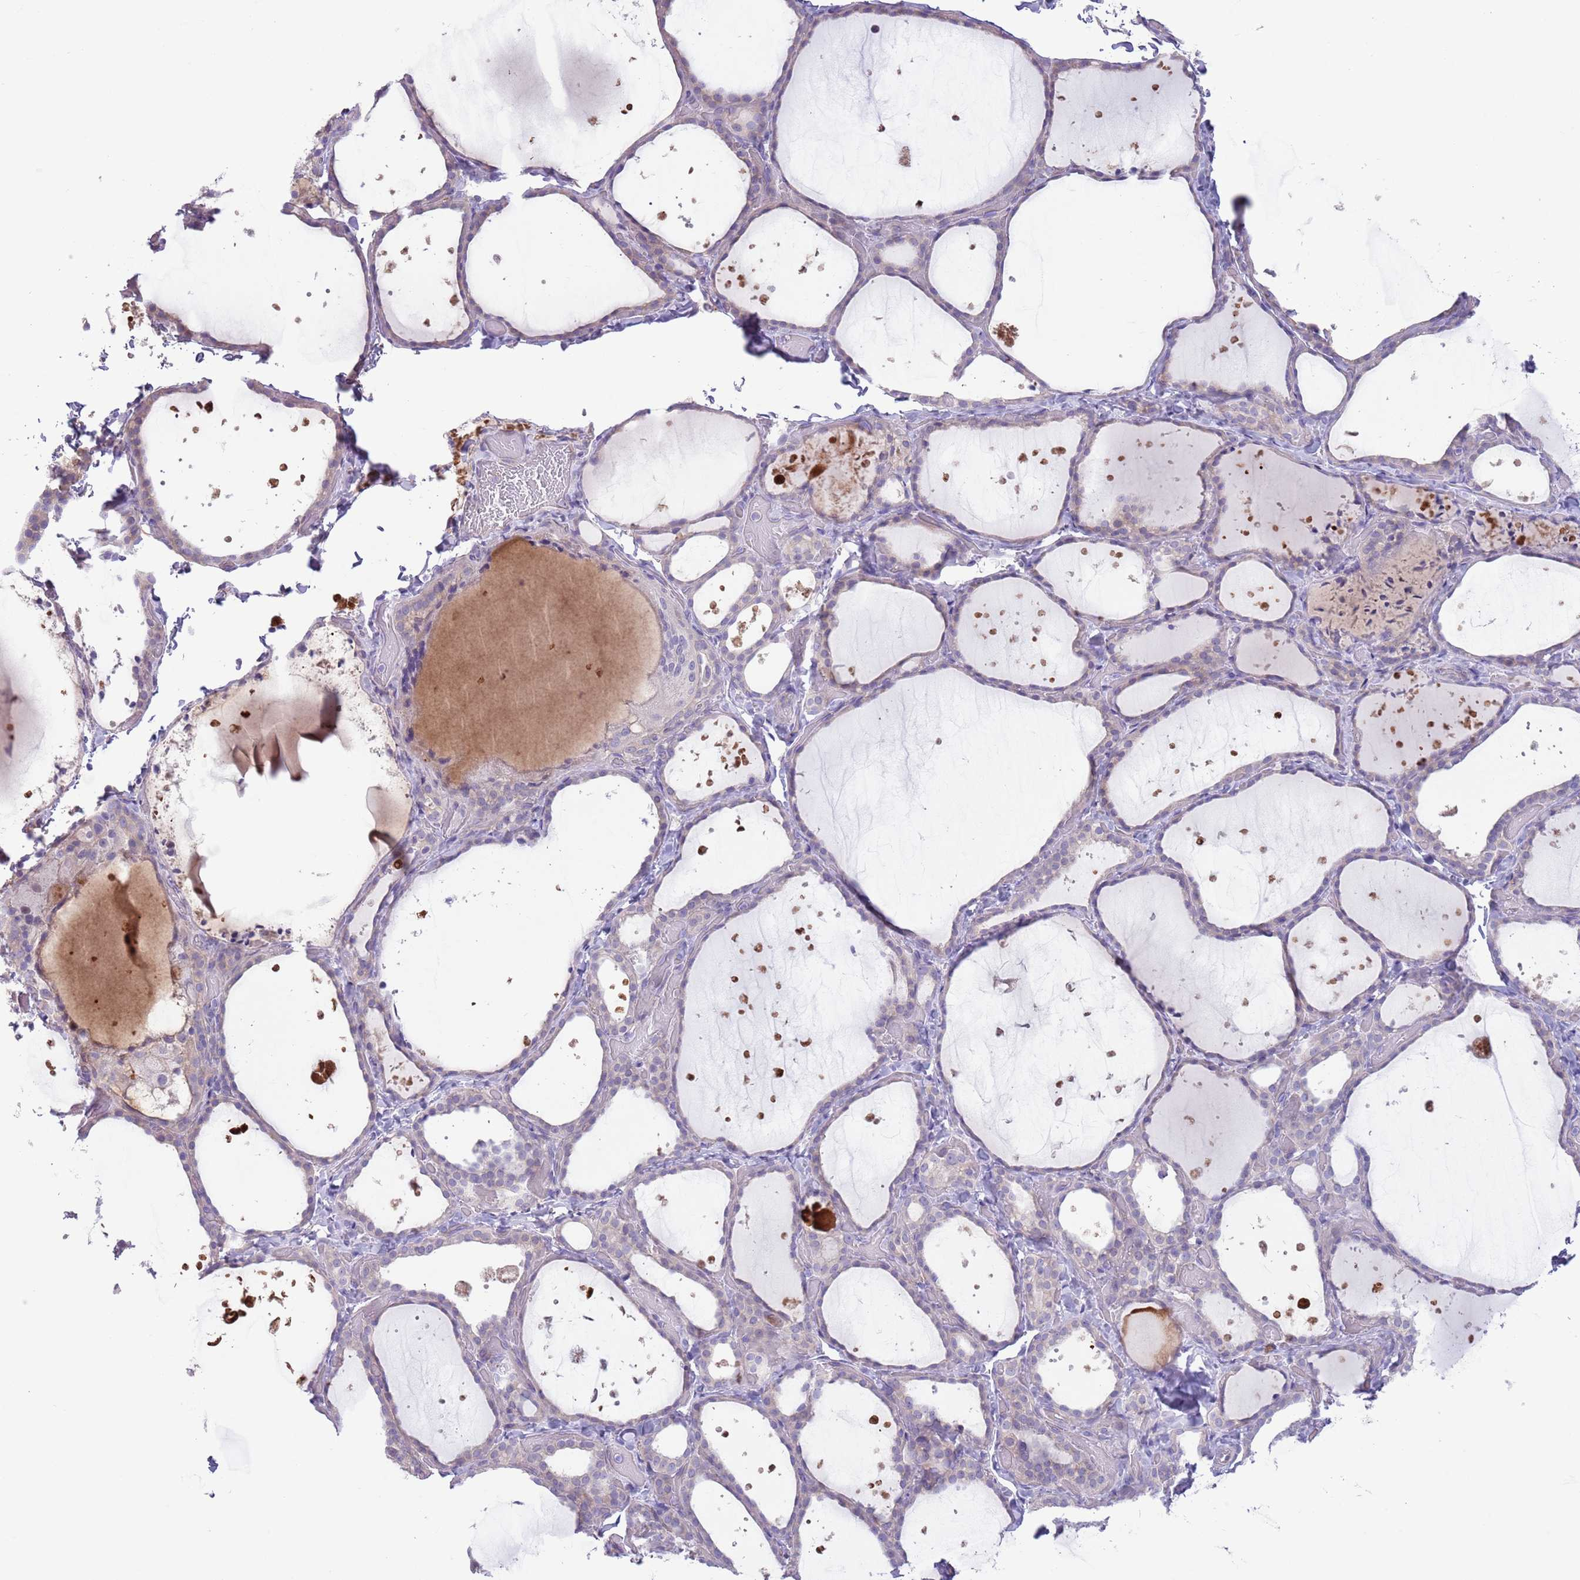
{"staining": {"intensity": "negative", "quantity": "none", "location": "none"}, "tissue": "thyroid gland", "cell_type": "Glandular cells", "image_type": "normal", "snomed": [{"axis": "morphology", "description": "Normal tissue, NOS"}, {"axis": "topography", "description": "Thyroid gland"}], "caption": "Photomicrograph shows no protein expression in glandular cells of benign thyroid gland.", "gene": "CFH", "patient": {"sex": "female", "age": 44}}